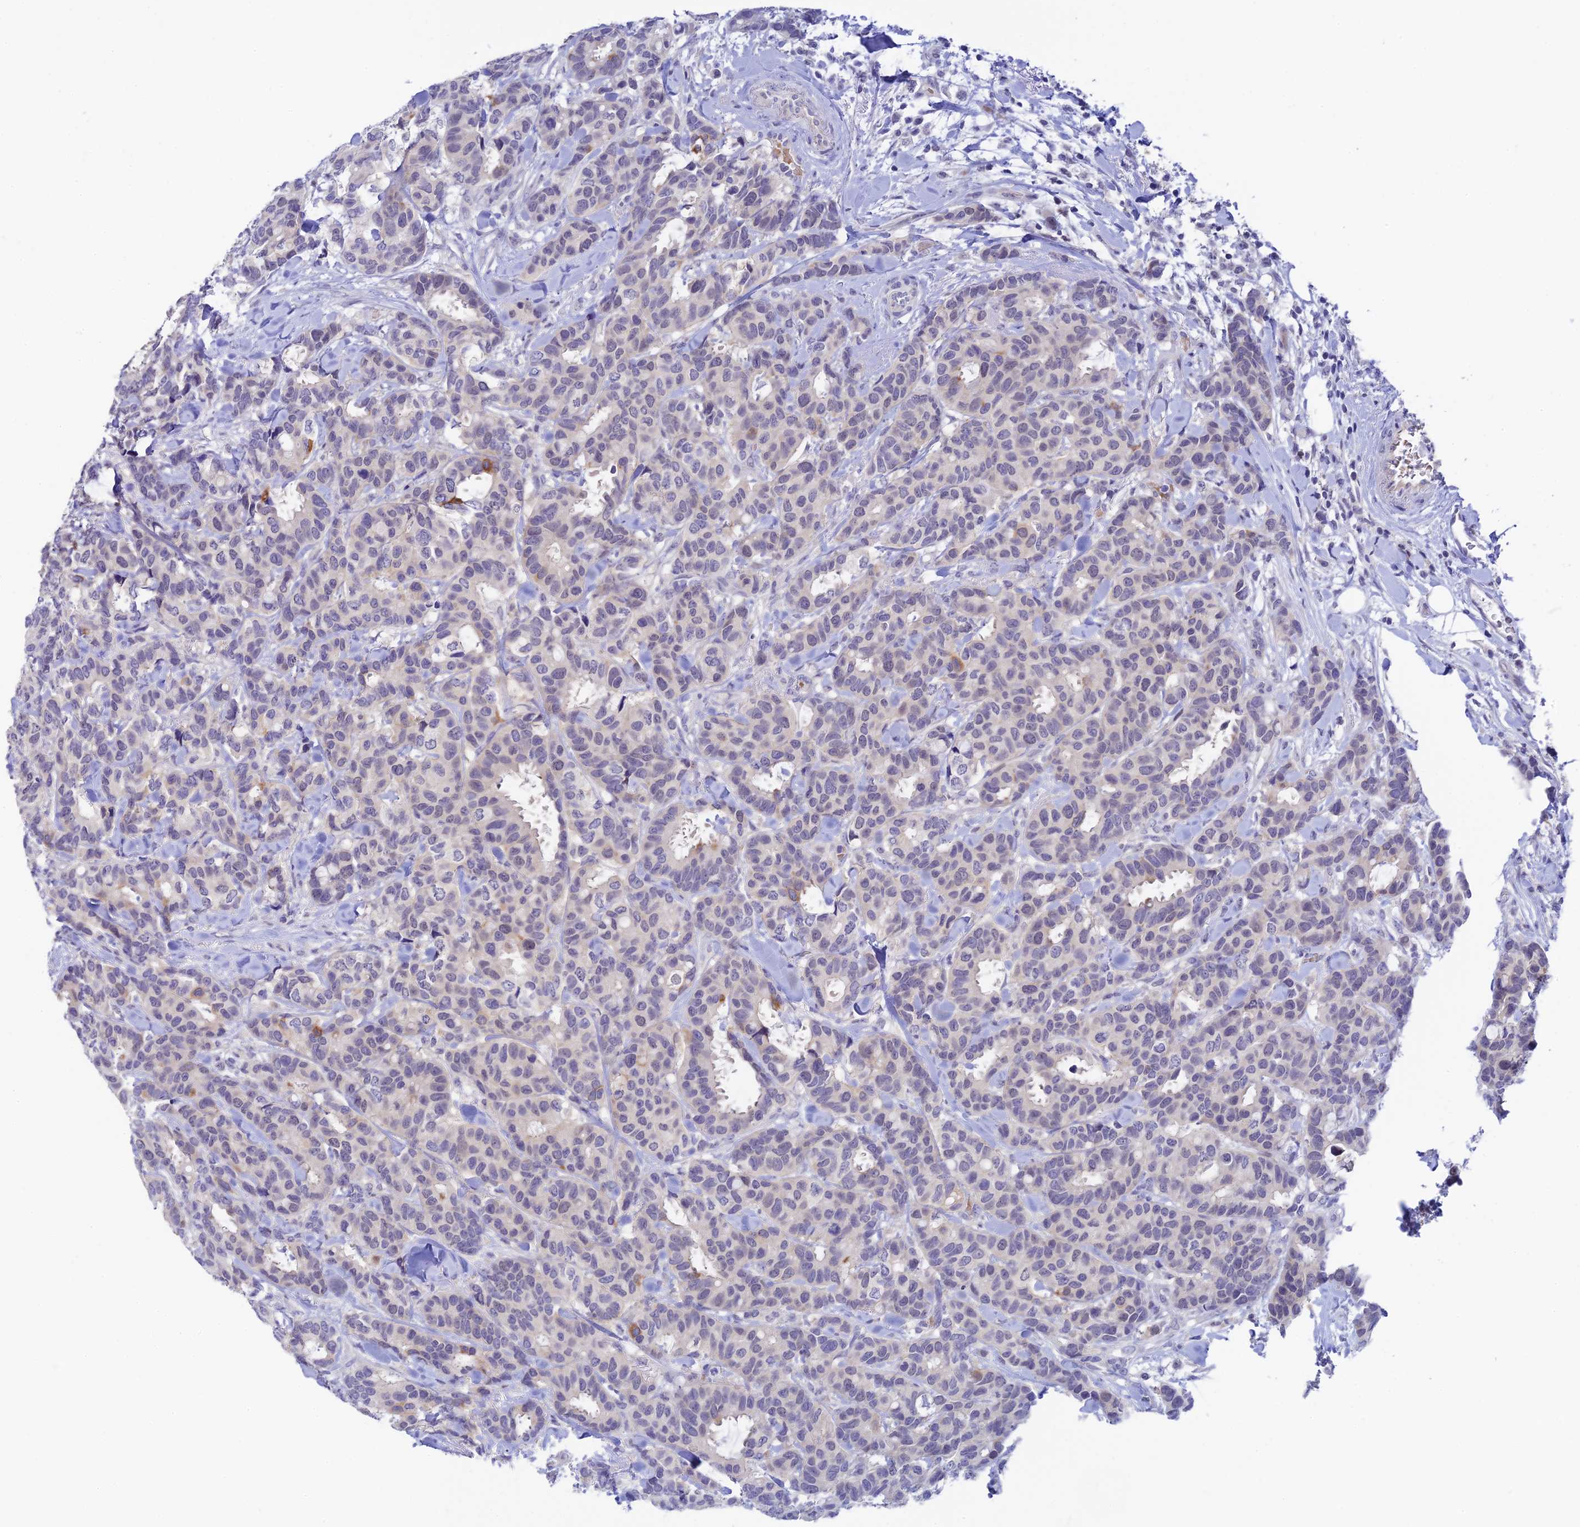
{"staining": {"intensity": "negative", "quantity": "none", "location": "none"}, "tissue": "breast cancer", "cell_type": "Tumor cells", "image_type": "cancer", "snomed": [{"axis": "morphology", "description": "Normal tissue, NOS"}, {"axis": "morphology", "description": "Duct carcinoma"}, {"axis": "topography", "description": "Breast"}], "caption": "Immunohistochemistry (IHC) histopathology image of neoplastic tissue: breast cancer (infiltrating ductal carcinoma) stained with DAB (3,3'-diaminobenzidine) shows no significant protein positivity in tumor cells.", "gene": "RASGEF1B", "patient": {"sex": "female", "age": 87}}